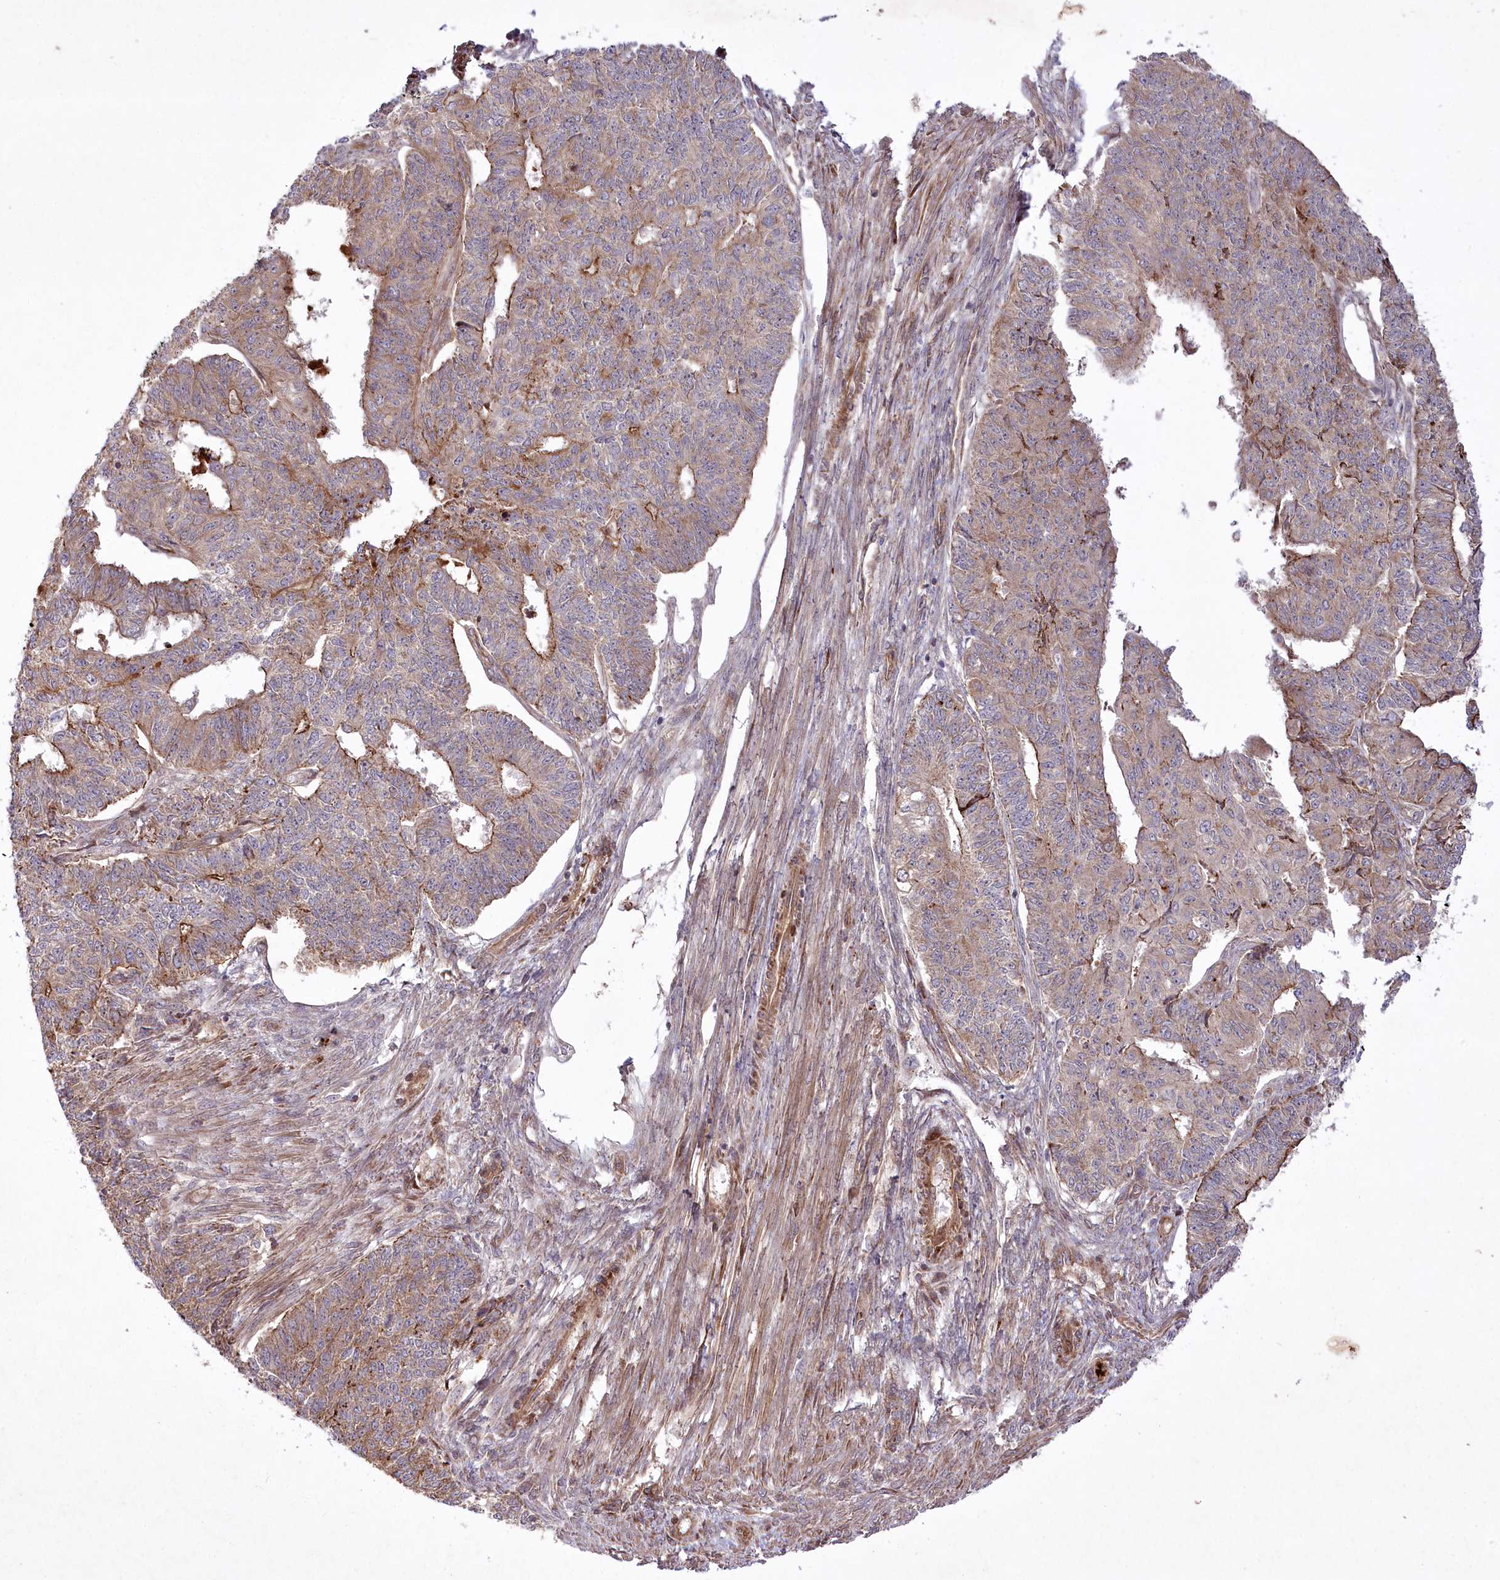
{"staining": {"intensity": "moderate", "quantity": "25%-75%", "location": "cytoplasmic/membranous"}, "tissue": "endometrial cancer", "cell_type": "Tumor cells", "image_type": "cancer", "snomed": [{"axis": "morphology", "description": "Adenocarcinoma, NOS"}, {"axis": "topography", "description": "Endometrium"}], "caption": "Protein expression analysis of human adenocarcinoma (endometrial) reveals moderate cytoplasmic/membranous staining in approximately 25%-75% of tumor cells. (DAB IHC with brightfield microscopy, high magnification).", "gene": "PSTK", "patient": {"sex": "female", "age": 32}}